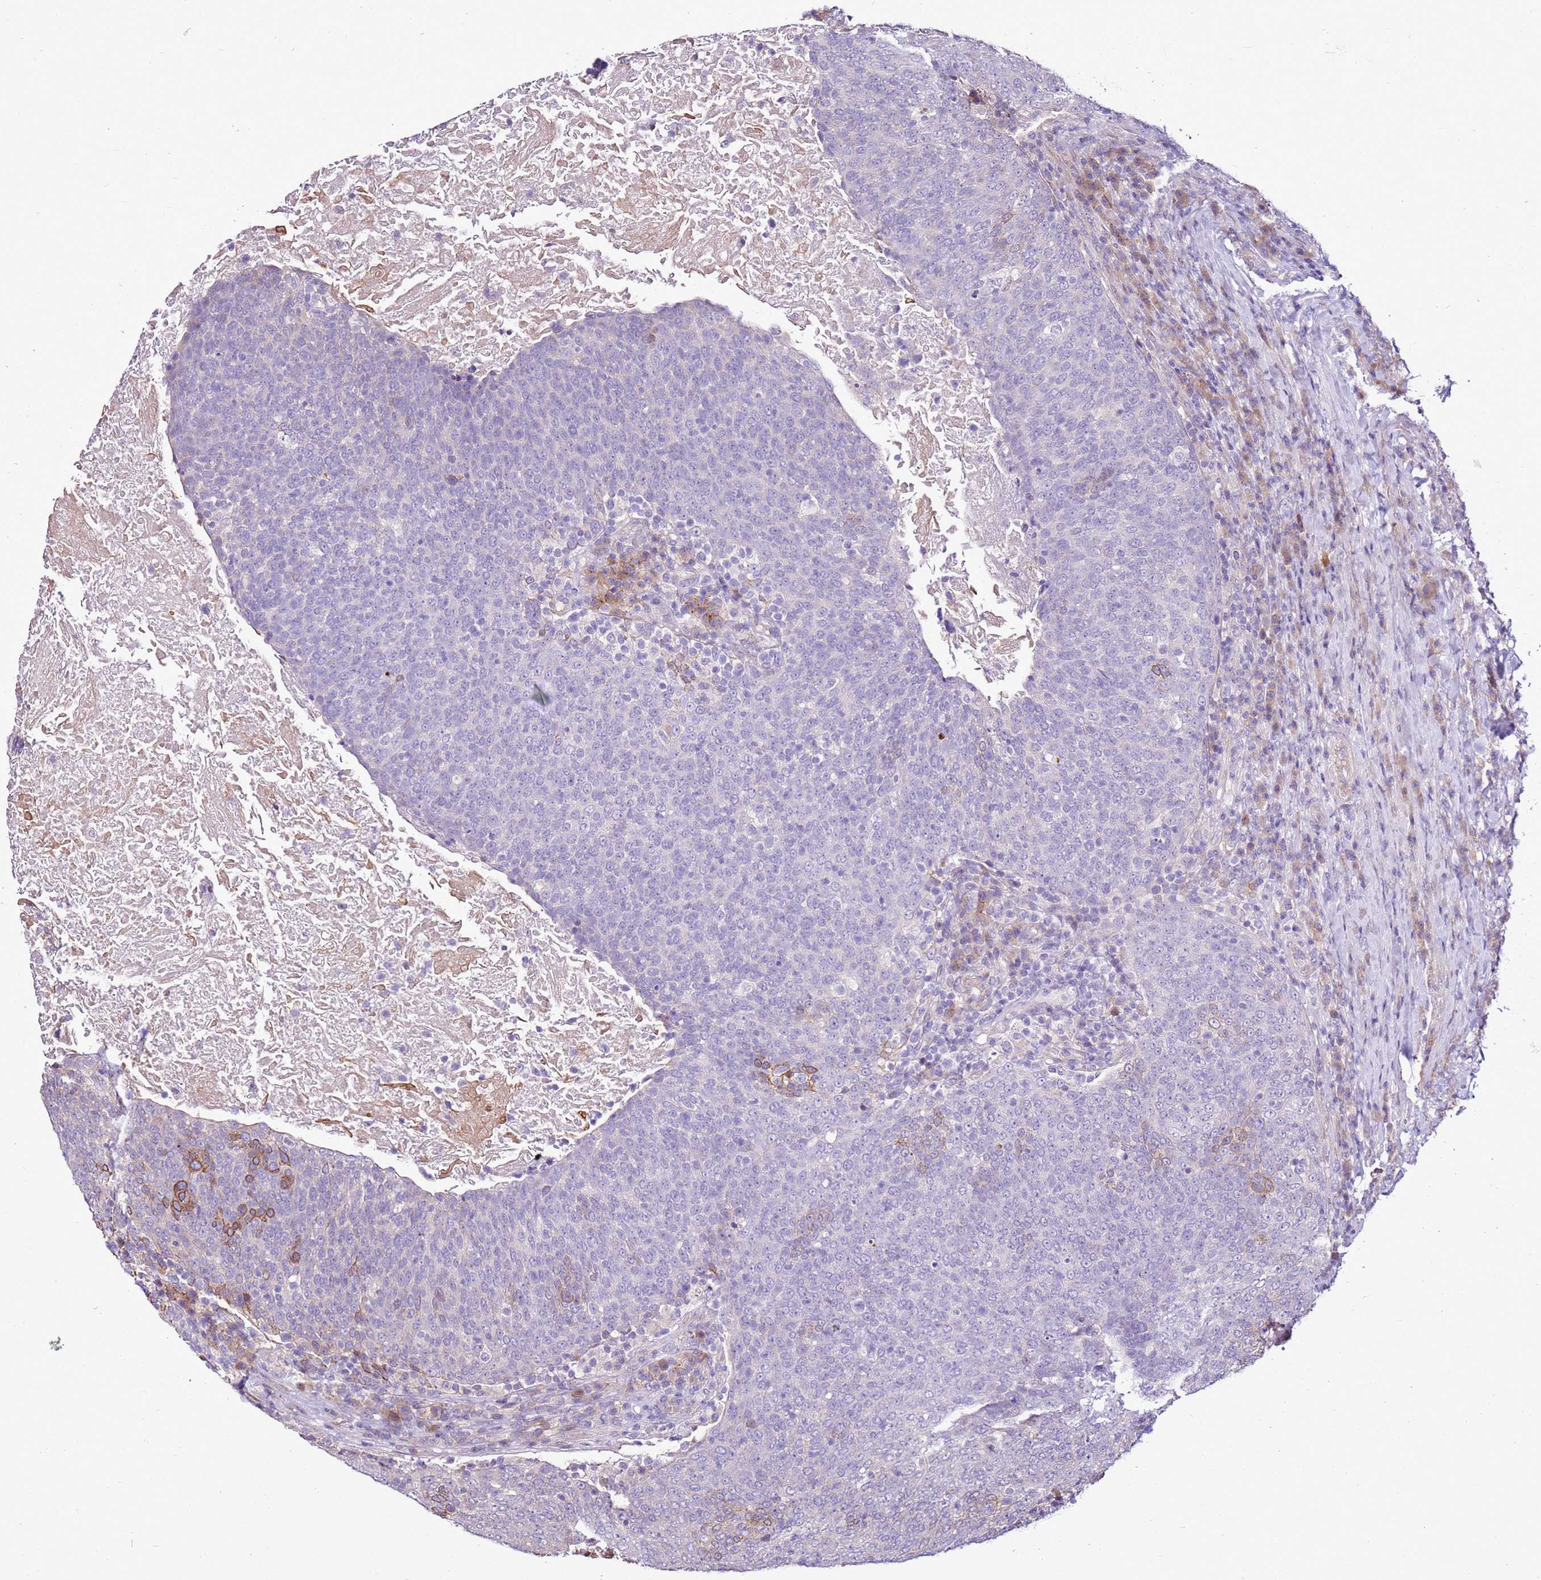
{"staining": {"intensity": "moderate", "quantity": "<25%", "location": "cytoplasmic/membranous"}, "tissue": "head and neck cancer", "cell_type": "Tumor cells", "image_type": "cancer", "snomed": [{"axis": "morphology", "description": "Squamous cell carcinoma, NOS"}, {"axis": "morphology", "description": "Squamous cell carcinoma, metastatic, NOS"}, {"axis": "topography", "description": "Lymph node"}, {"axis": "topography", "description": "Head-Neck"}], "caption": "Immunohistochemistry (IHC) staining of head and neck cancer, which demonstrates low levels of moderate cytoplasmic/membranous positivity in approximately <25% of tumor cells indicating moderate cytoplasmic/membranous protein positivity. The staining was performed using DAB (3,3'-diaminobenzidine) (brown) for protein detection and nuclei were counterstained in hematoxylin (blue).", "gene": "SLC38A5", "patient": {"sex": "male", "age": 62}}